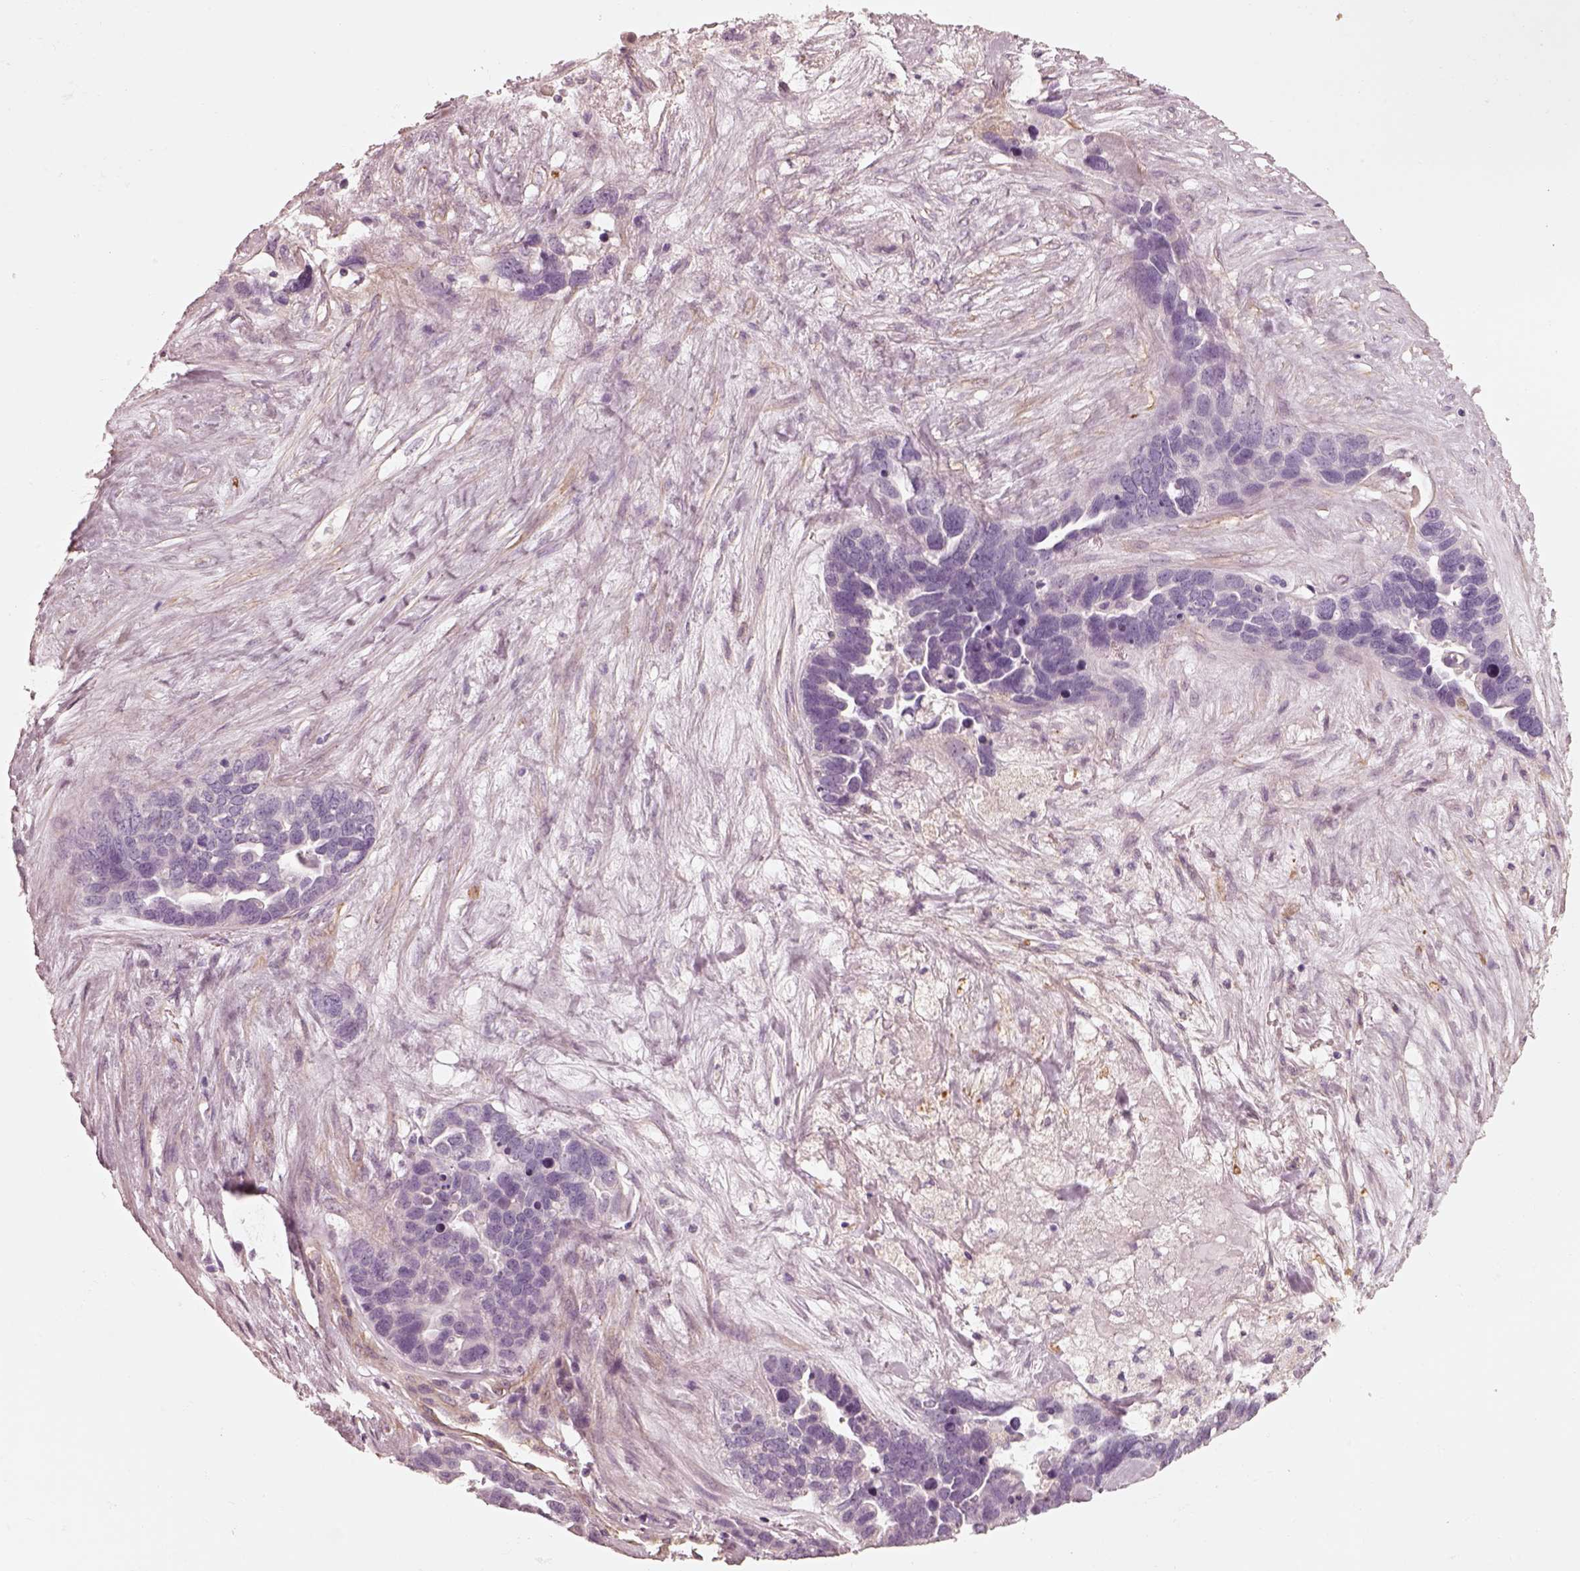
{"staining": {"intensity": "negative", "quantity": "none", "location": "none"}, "tissue": "ovarian cancer", "cell_type": "Tumor cells", "image_type": "cancer", "snomed": [{"axis": "morphology", "description": "Cystadenocarcinoma, serous, NOS"}, {"axis": "topography", "description": "Ovary"}], "caption": "Tumor cells are negative for brown protein staining in ovarian cancer (serous cystadenocarcinoma). The staining was performed using DAB to visualize the protein expression in brown, while the nuclei were stained in blue with hematoxylin (Magnification: 20x).", "gene": "CRYM", "patient": {"sex": "female", "age": 54}}